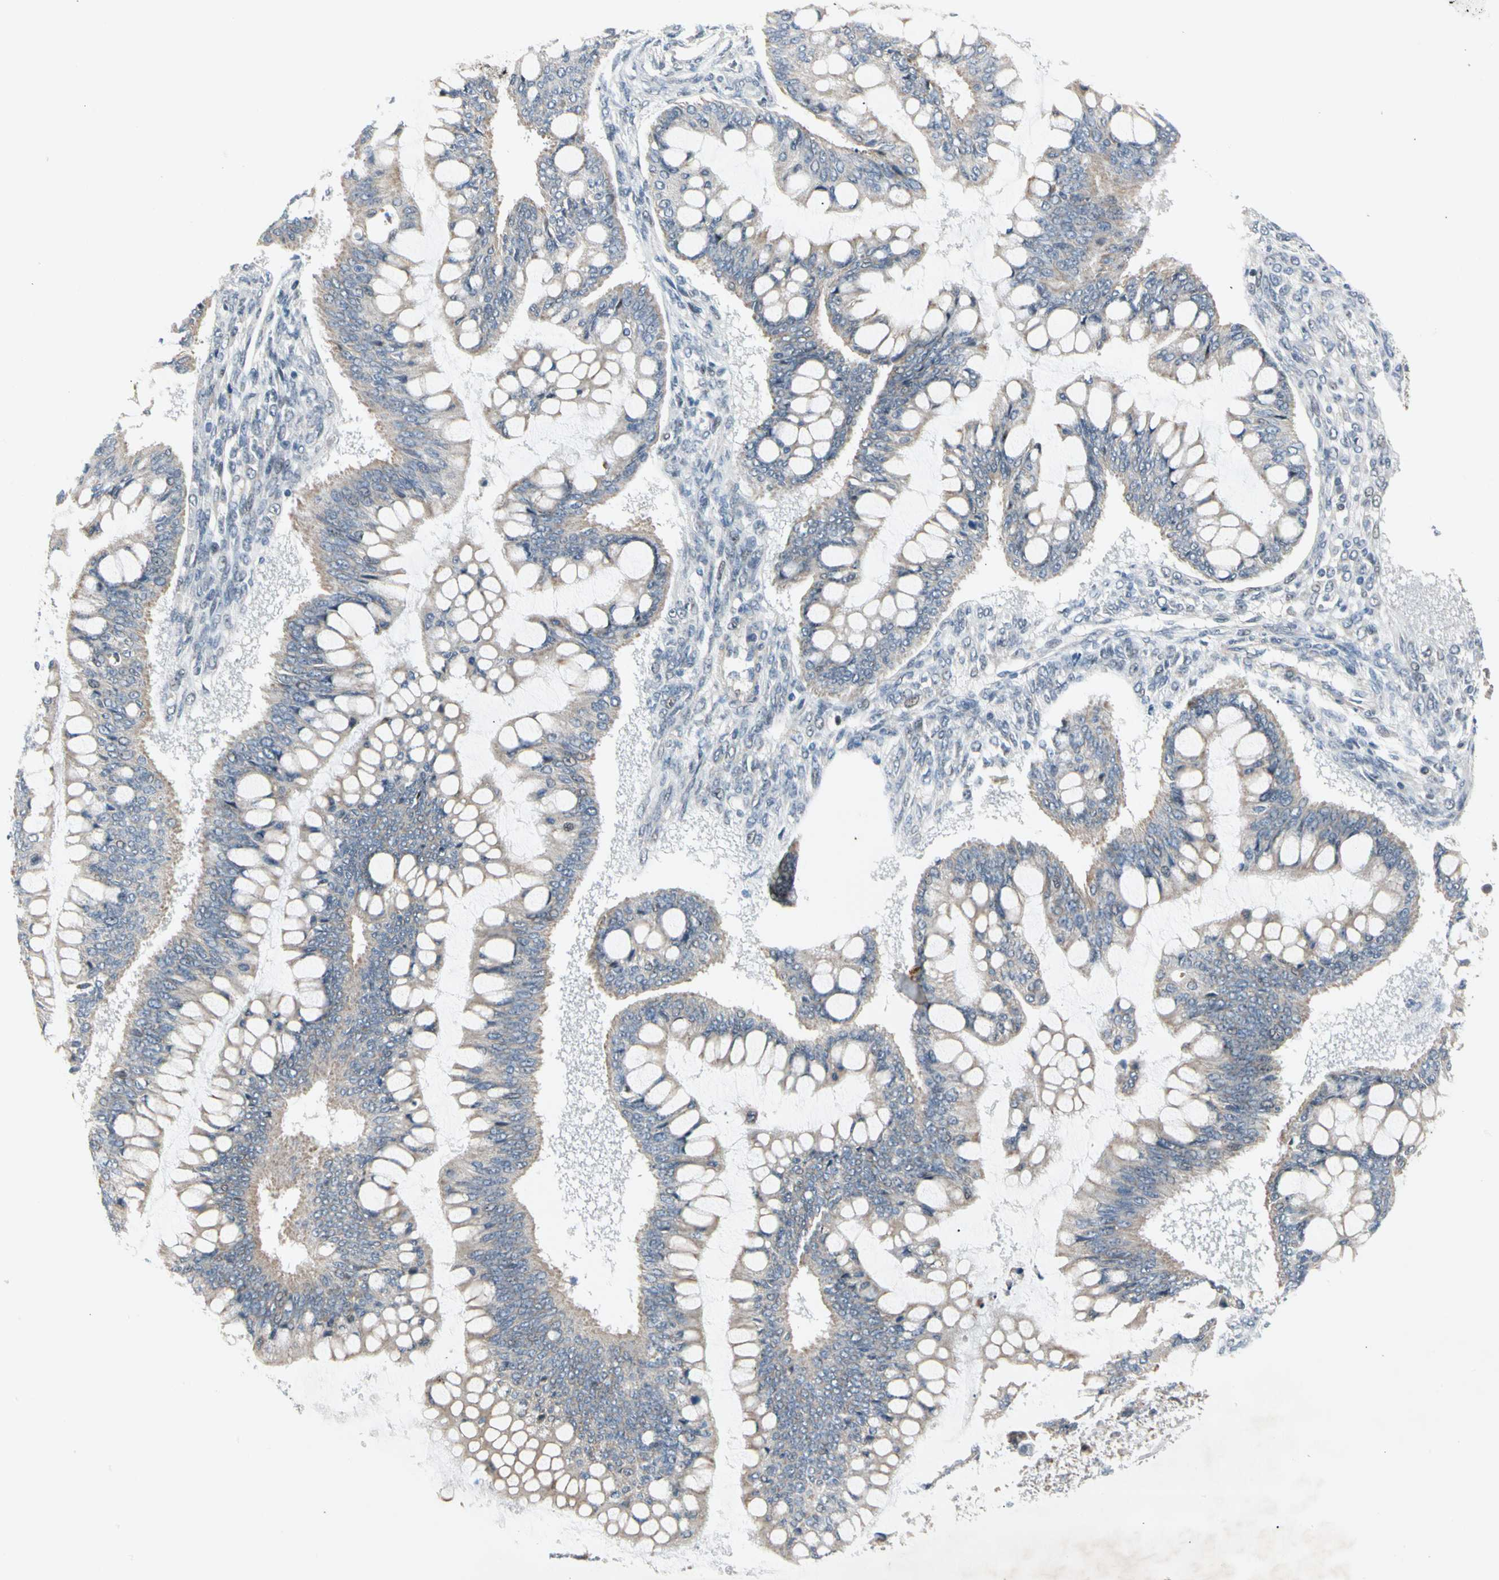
{"staining": {"intensity": "weak", "quantity": ">75%", "location": "cytoplasmic/membranous"}, "tissue": "ovarian cancer", "cell_type": "Tumor cells", "image_type": "cancer", "snomed": [{"axis": "morphology", "description": "Cystadenocarcinoma, mucinous, NOS"}, {"axis": "topography", "description": "Ovary"}], "caption": "This image displays ovarian mucinous cystadenocarcinoma stained with immunohistochemistry to label a protein in brown. The cytoplasmic/membranous of tumor cells show weak positivity for the protein. Nuclei are counter-stained blue.", "gene": "MARK1", "patient": {"sex": "female", "age": 73}}